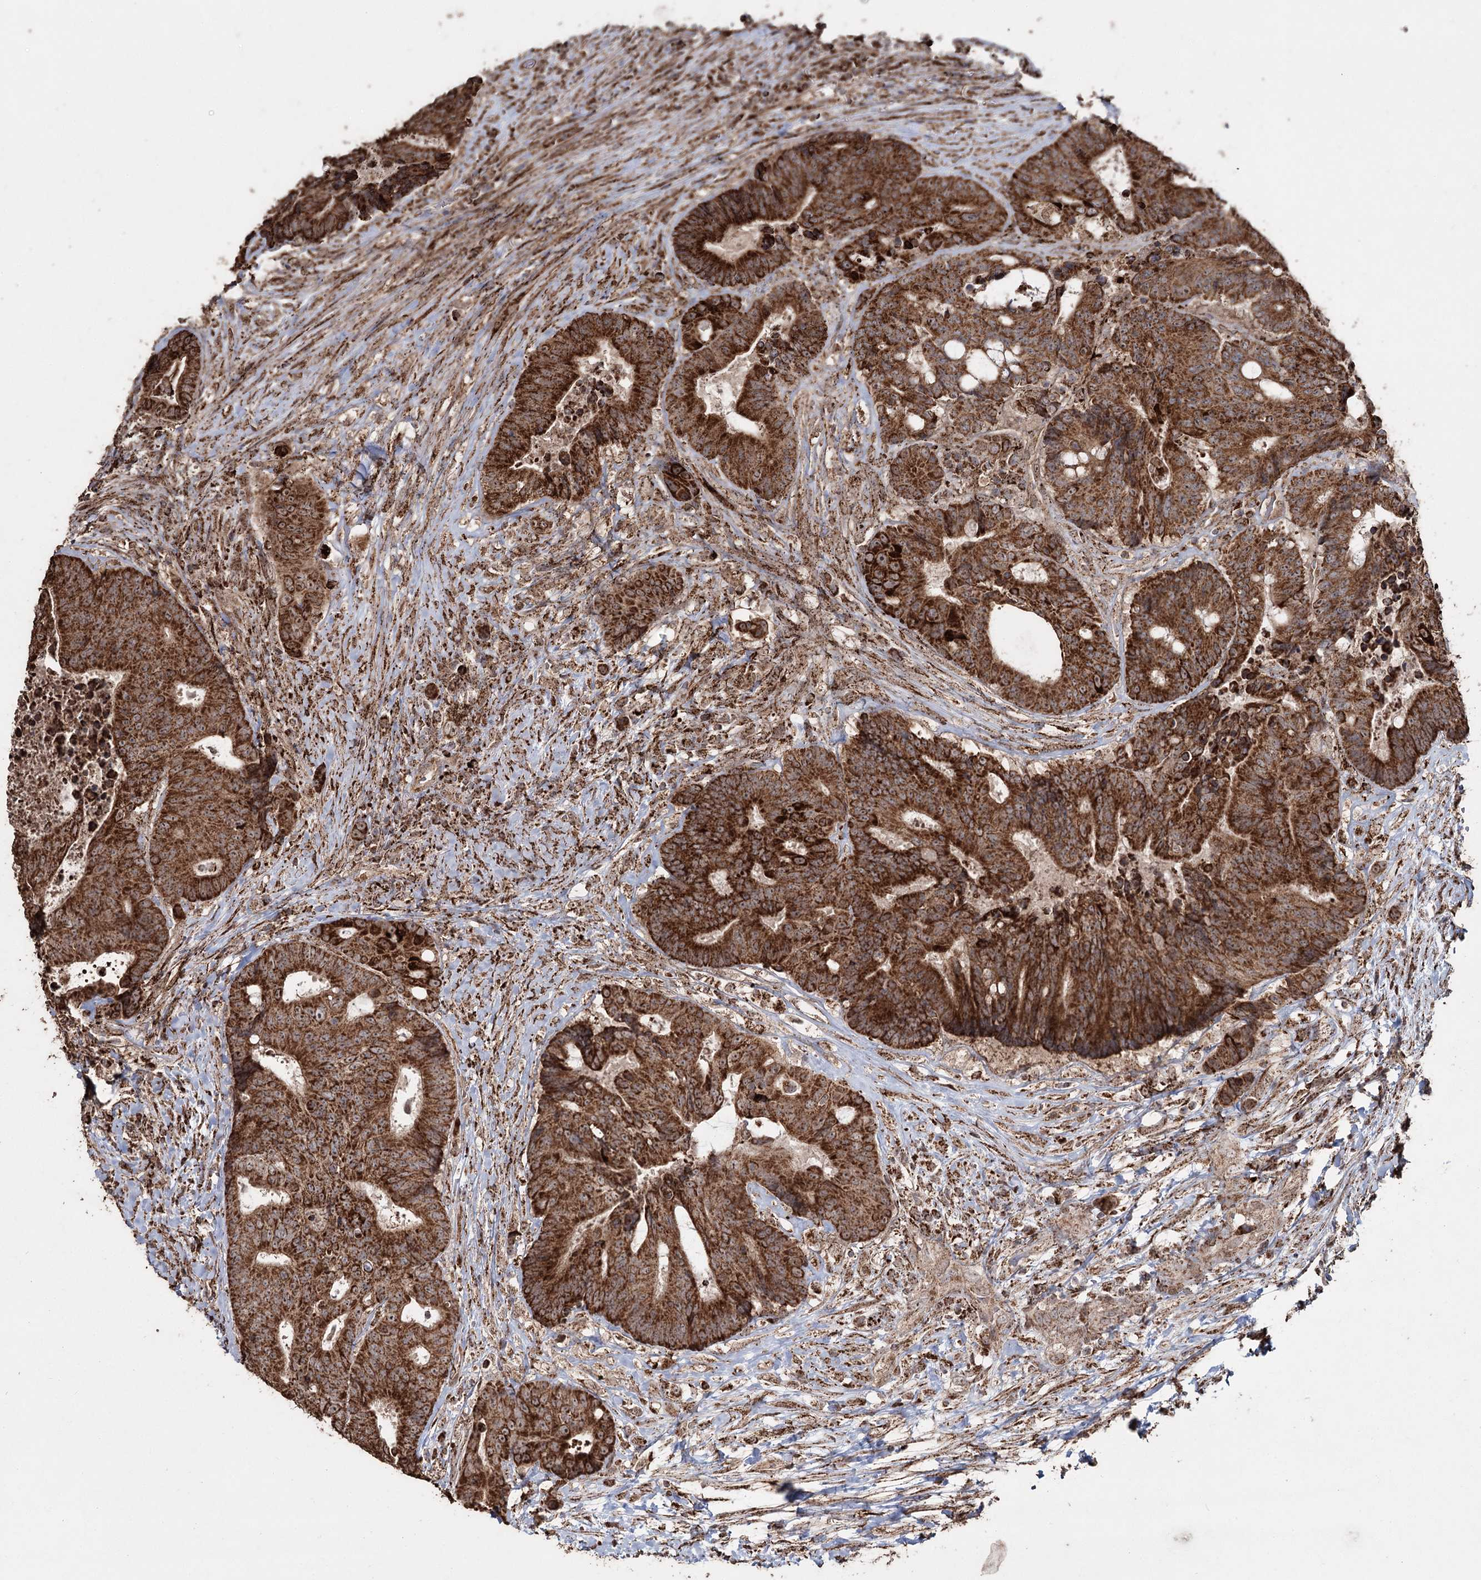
{"staining": {"intensity": "strong", "quantity": ">75%", "location": "cytoplasmic/membranous"}, "tissue": "colorectal cancer", "cell_type": "Tumor cells", "image_type": "cancer", "snomed": [{"axis": "morphology", "description": "Adenocarcinoma, NOS"}, {"axis": "topography", "description": "Rectum"}], "caption": "Human colorectal cancer stained with a protein marker reveals strong staining in tumor cells.", "gene": "SLF2", "patient": {"sex": "male", "age": 69}}